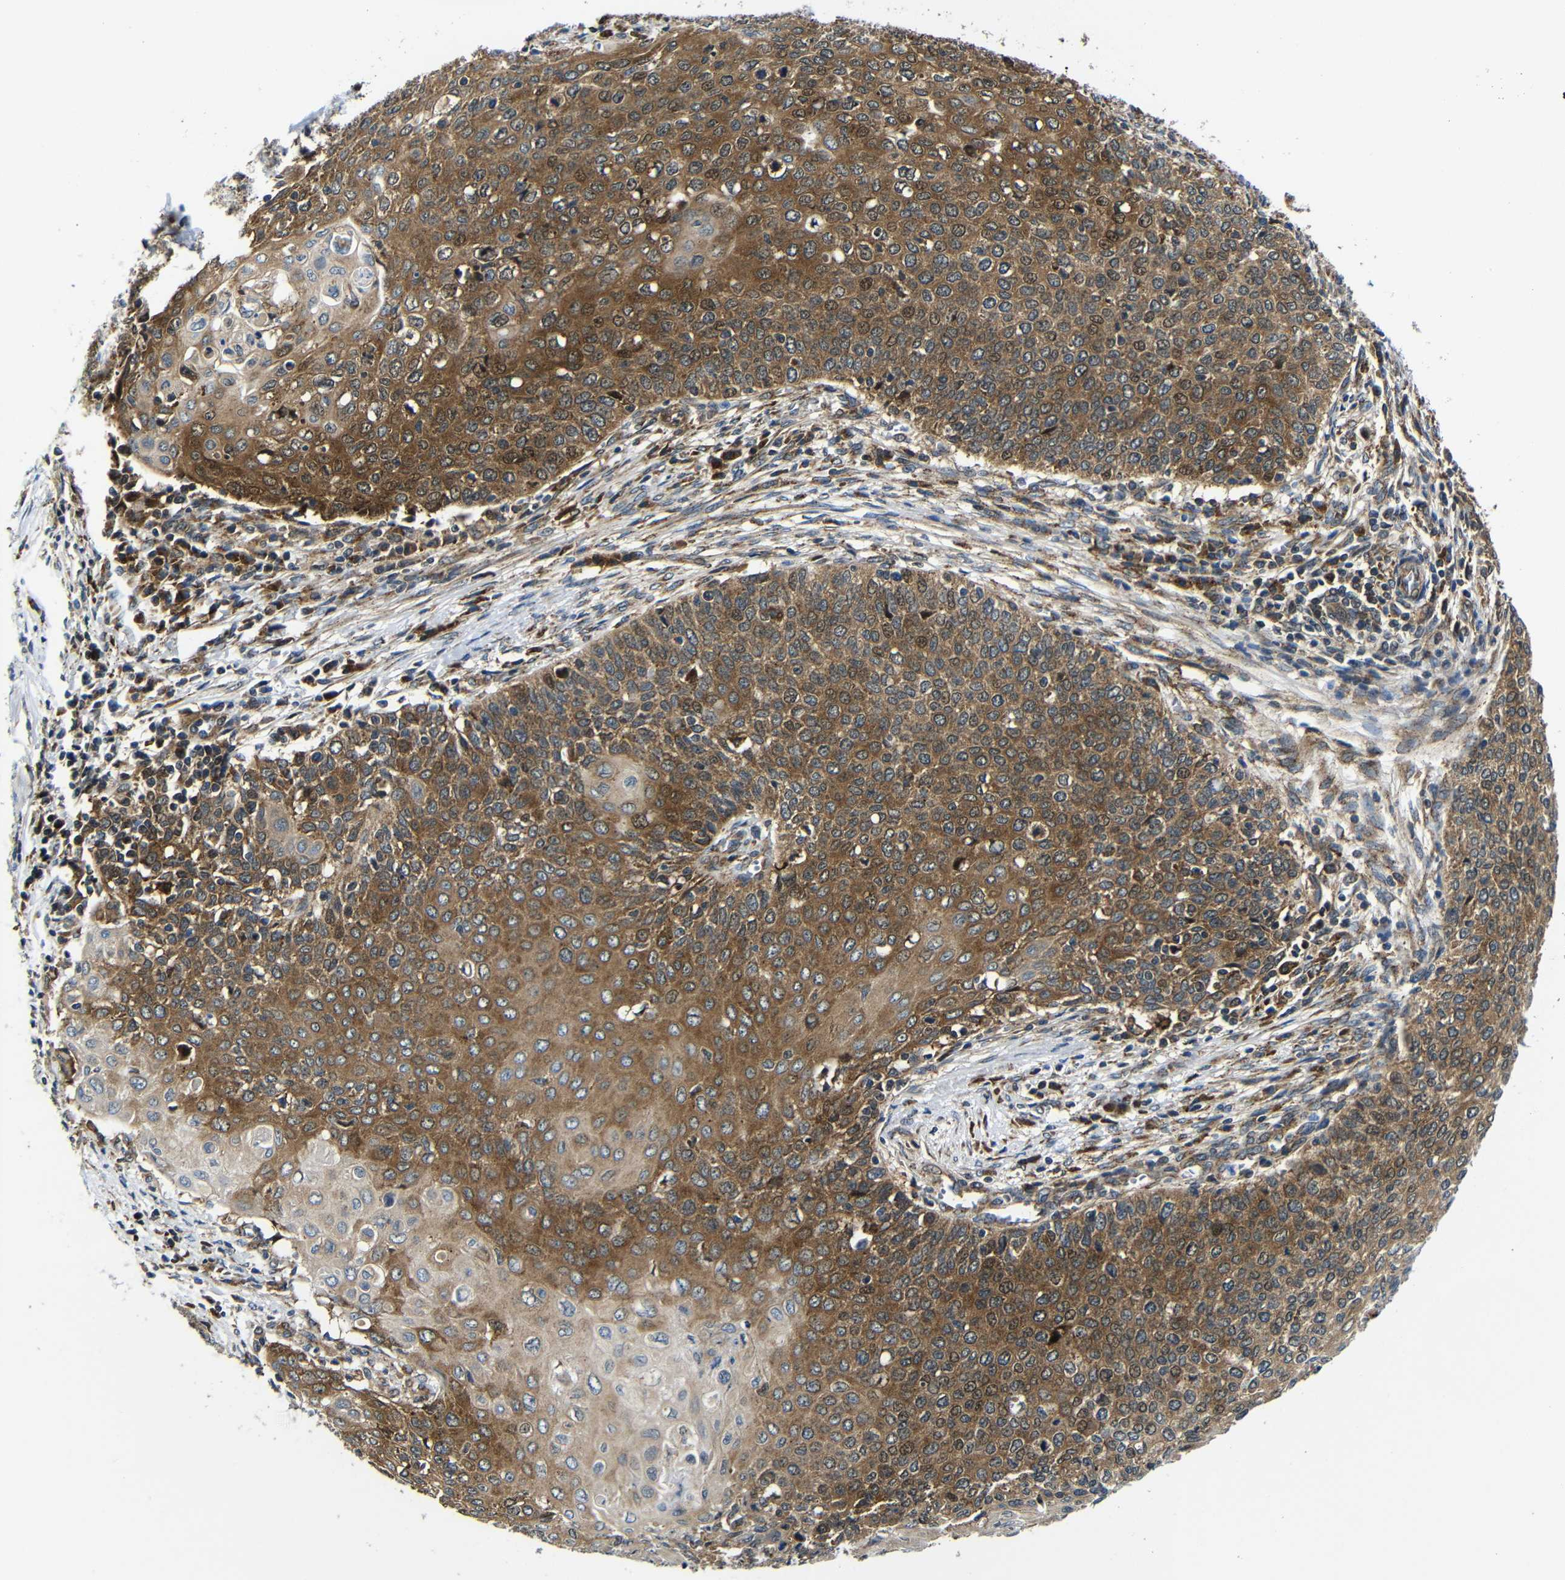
{"staining": {"intensity": "moderate", "quantity": ">75%", "location": "cytoplasmic/membranous"}, "tissue": "cervical cancer", "cell_type": "Tumor cells", "image_type": "cancer", "snomed": [{"axis": "morphology", "description": "Squamous cell carcinoma, NOS"}, {"axis": "topography", "description": "Cervix"}], "caption": "IHC histopathology image of neoplastic tissue: human cervical squamous cell carcinoma stained using IHC demonstrates medium levels of moderate protein expression localized specifically in the cytoplasmic/membranous of tumor cells, appearing as a cytoplasmic/membranous brown color.", "gene": "ABCE1", "patient": {"sex": "female", "age": 39}}